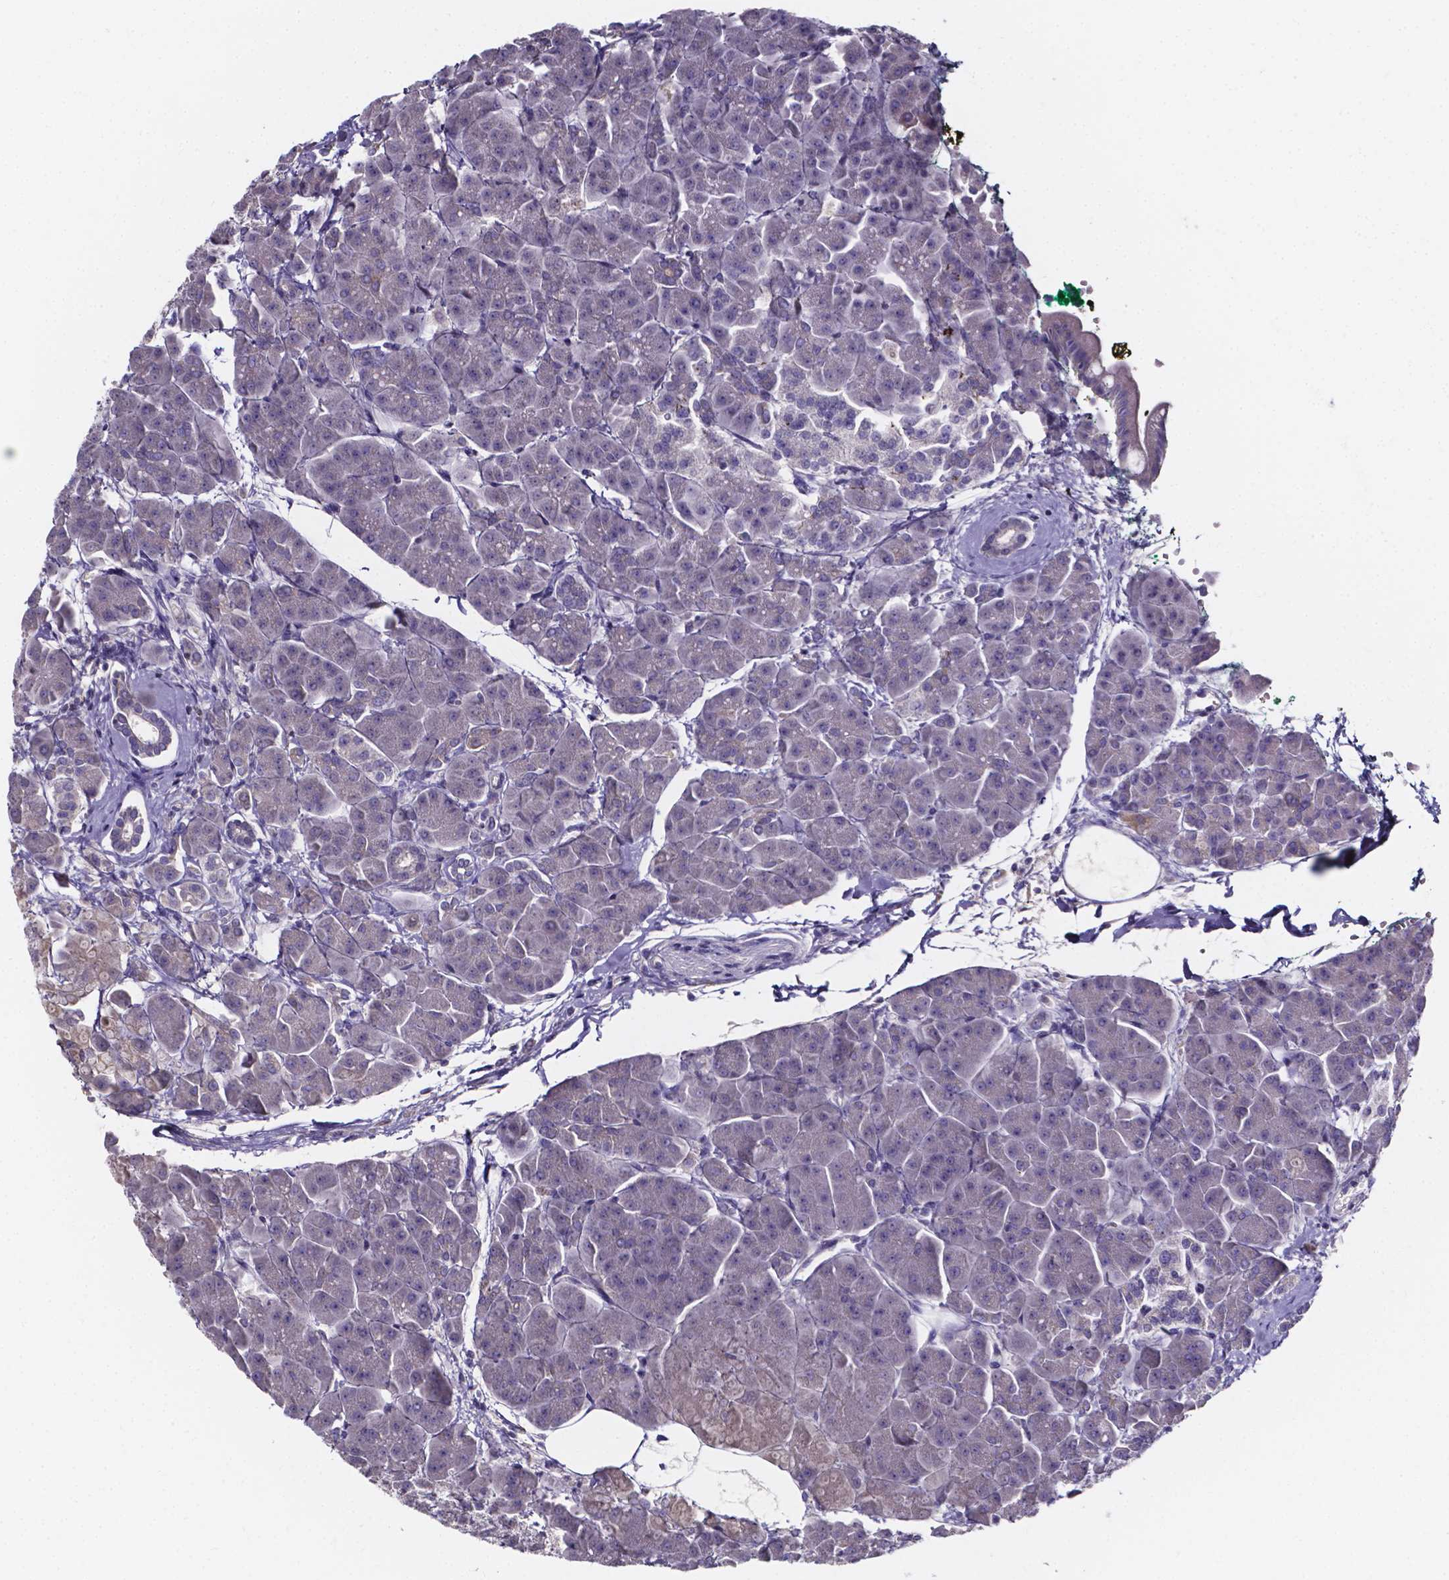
{"staining": {"intensity": "negative", "quantity": "none", "location": "none"}, "tissue": "pancreas", "cell_type": "Exocrine glandular cells", "image_type": "normal", "snomed": [{"axis": "morphology", "description": "Normal tissue, NOS"}, {"axis": "topography", "description": "Adipose tissue"}, {"axis": "topography", "description": "Pancreas"}, {"axis": "topography", "description": "Peripheral nerve tissue"}], "caption": "A micrograph of pancreas stained for a protein exhibits no brown staining in exocrine glandular cells.", "gene": "SPOCD1", "patient": {"sex": "female", "age": 58}}